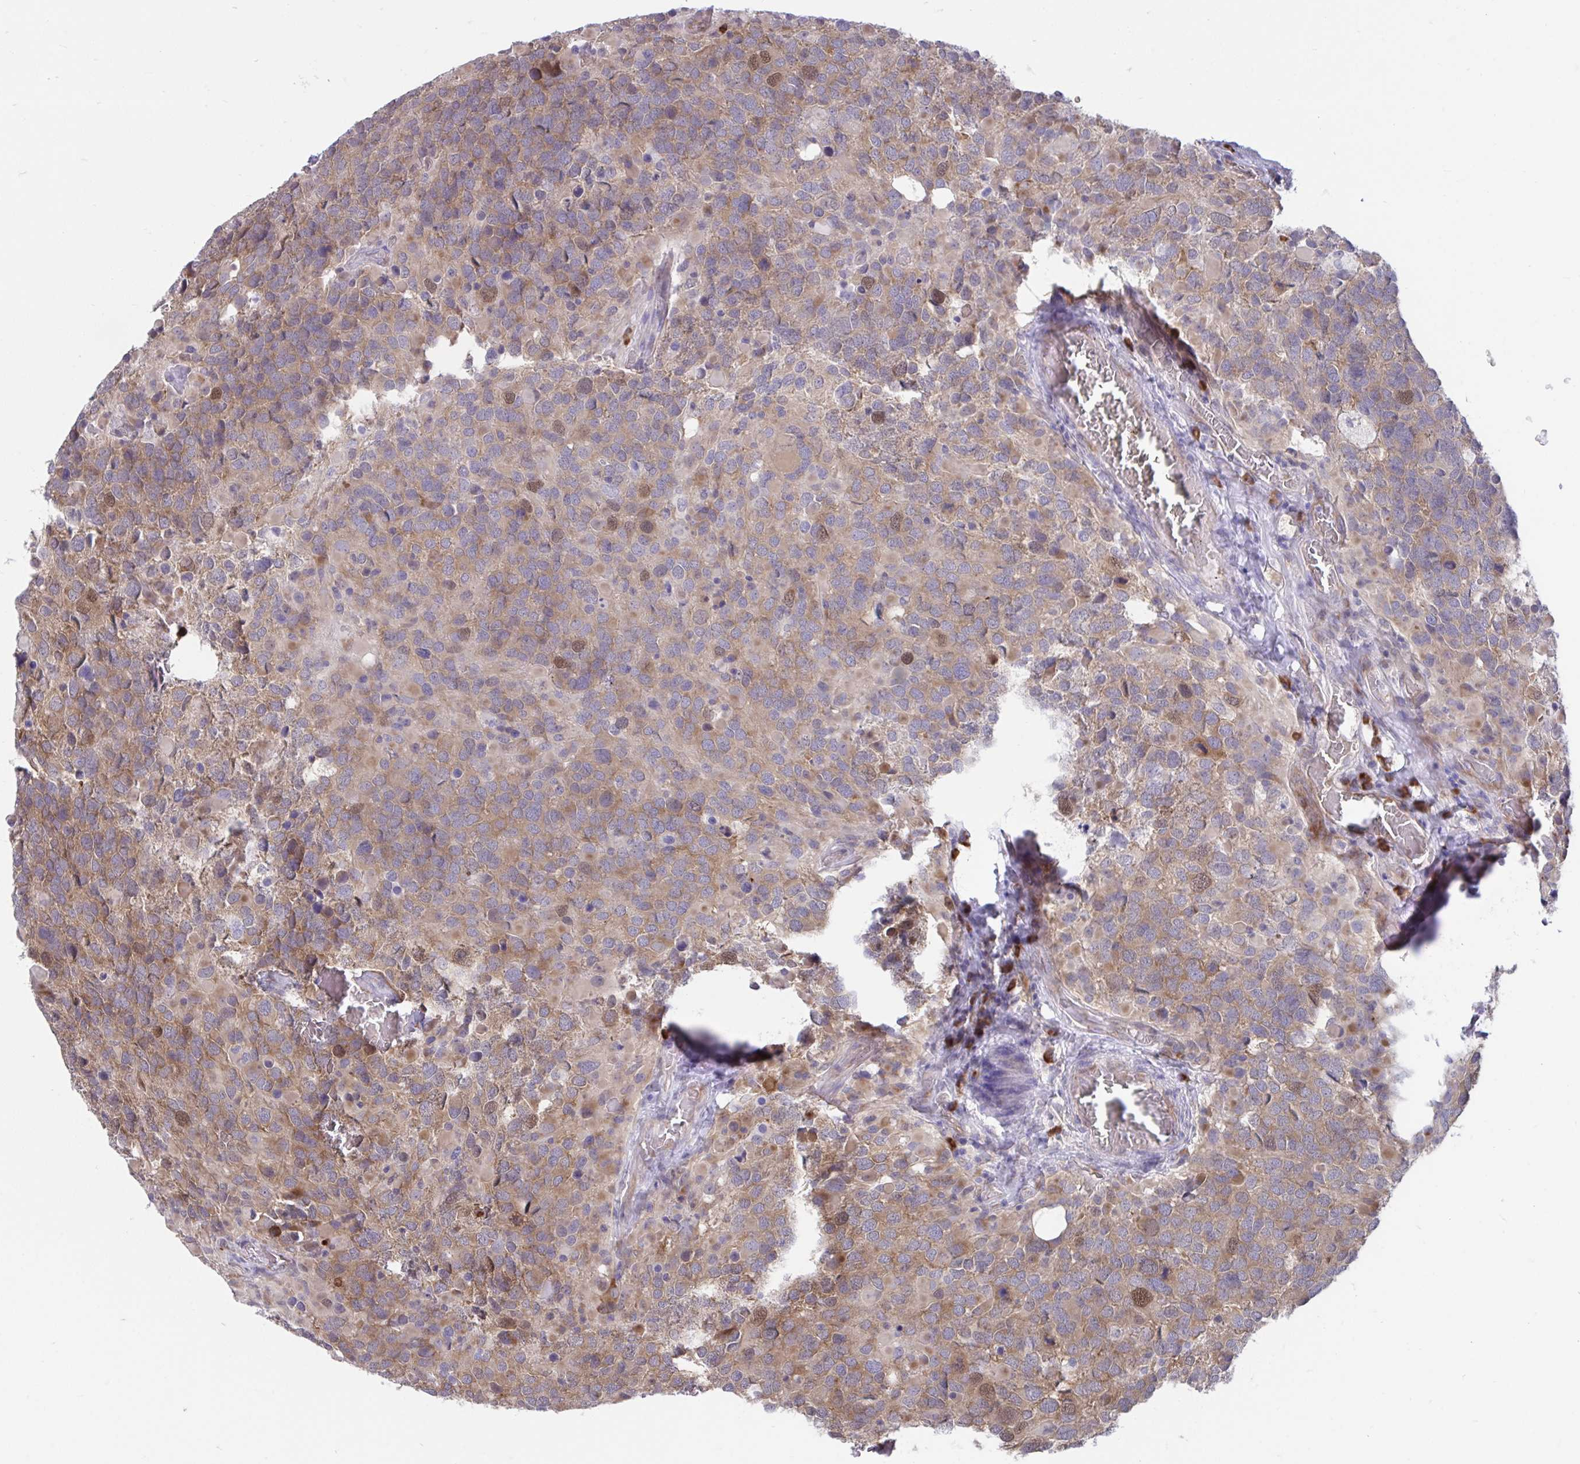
{"staining": {"intensity": "moderate", "quantity": ">75%", "location": "cytoplasmic/membranous"}, "tissue": "glioma", "cell_type": "Tumor cells", "image_type": "cancer", "snomed": [{"axis": "morphology", "description": "Glioma, malignant, High grade"}, {"axis": "topography", "description": "Brain"}], "caption": "Brown immunohistochemical staining in high-grade glioma (malignant) demonstrates moderate cytoplasmic/membranous expression in approximately >75% of tumor cells. The staining was performed using DAB (3,3'-diaminobenzidine) to visualize the protein expression in brown, while the nuclei were stained in blue with hematoxylin (Magnification: 20x).", "gene": "SELENON", "patient": {"sex": "female", "age": 40}}